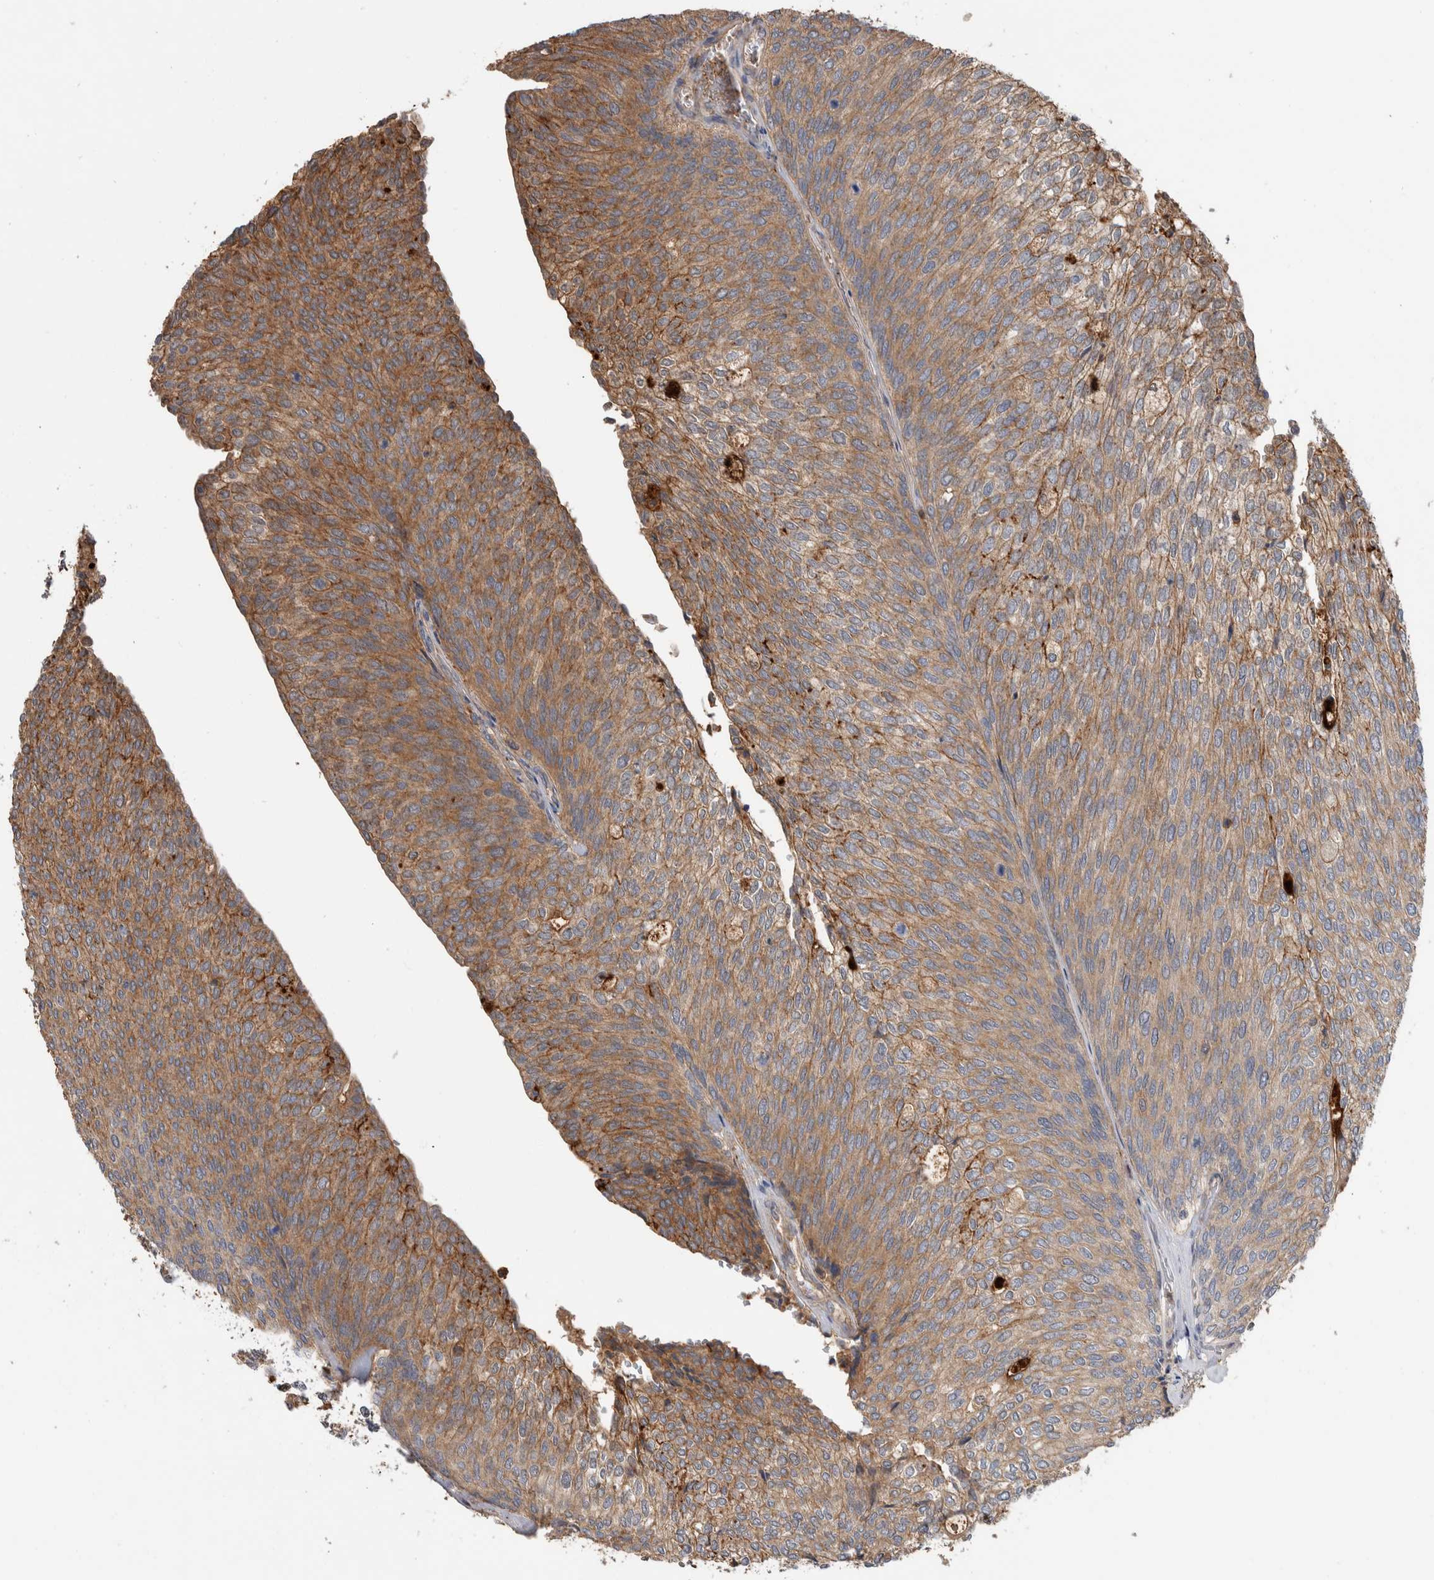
{"staining": {"intensity": "weak", "quantity": ">75%", "location": "cytoplasmic/membranous"}, "tissue": "urothelial cancer", "cell_type": "Tumor cells", "image_type": "cancer", "snomed": [{"axis": "morphology", "description": "Urothelial carcinoma, Low grade"}, {"axis": "topography", "description": "Urinary bladder"}], "caption": "Human urothelial cancer stained with a protein marker reveals weak staining in tumor cells.", "gene": "SDCBP", "patient": {"sex": "female", "age": 79}}